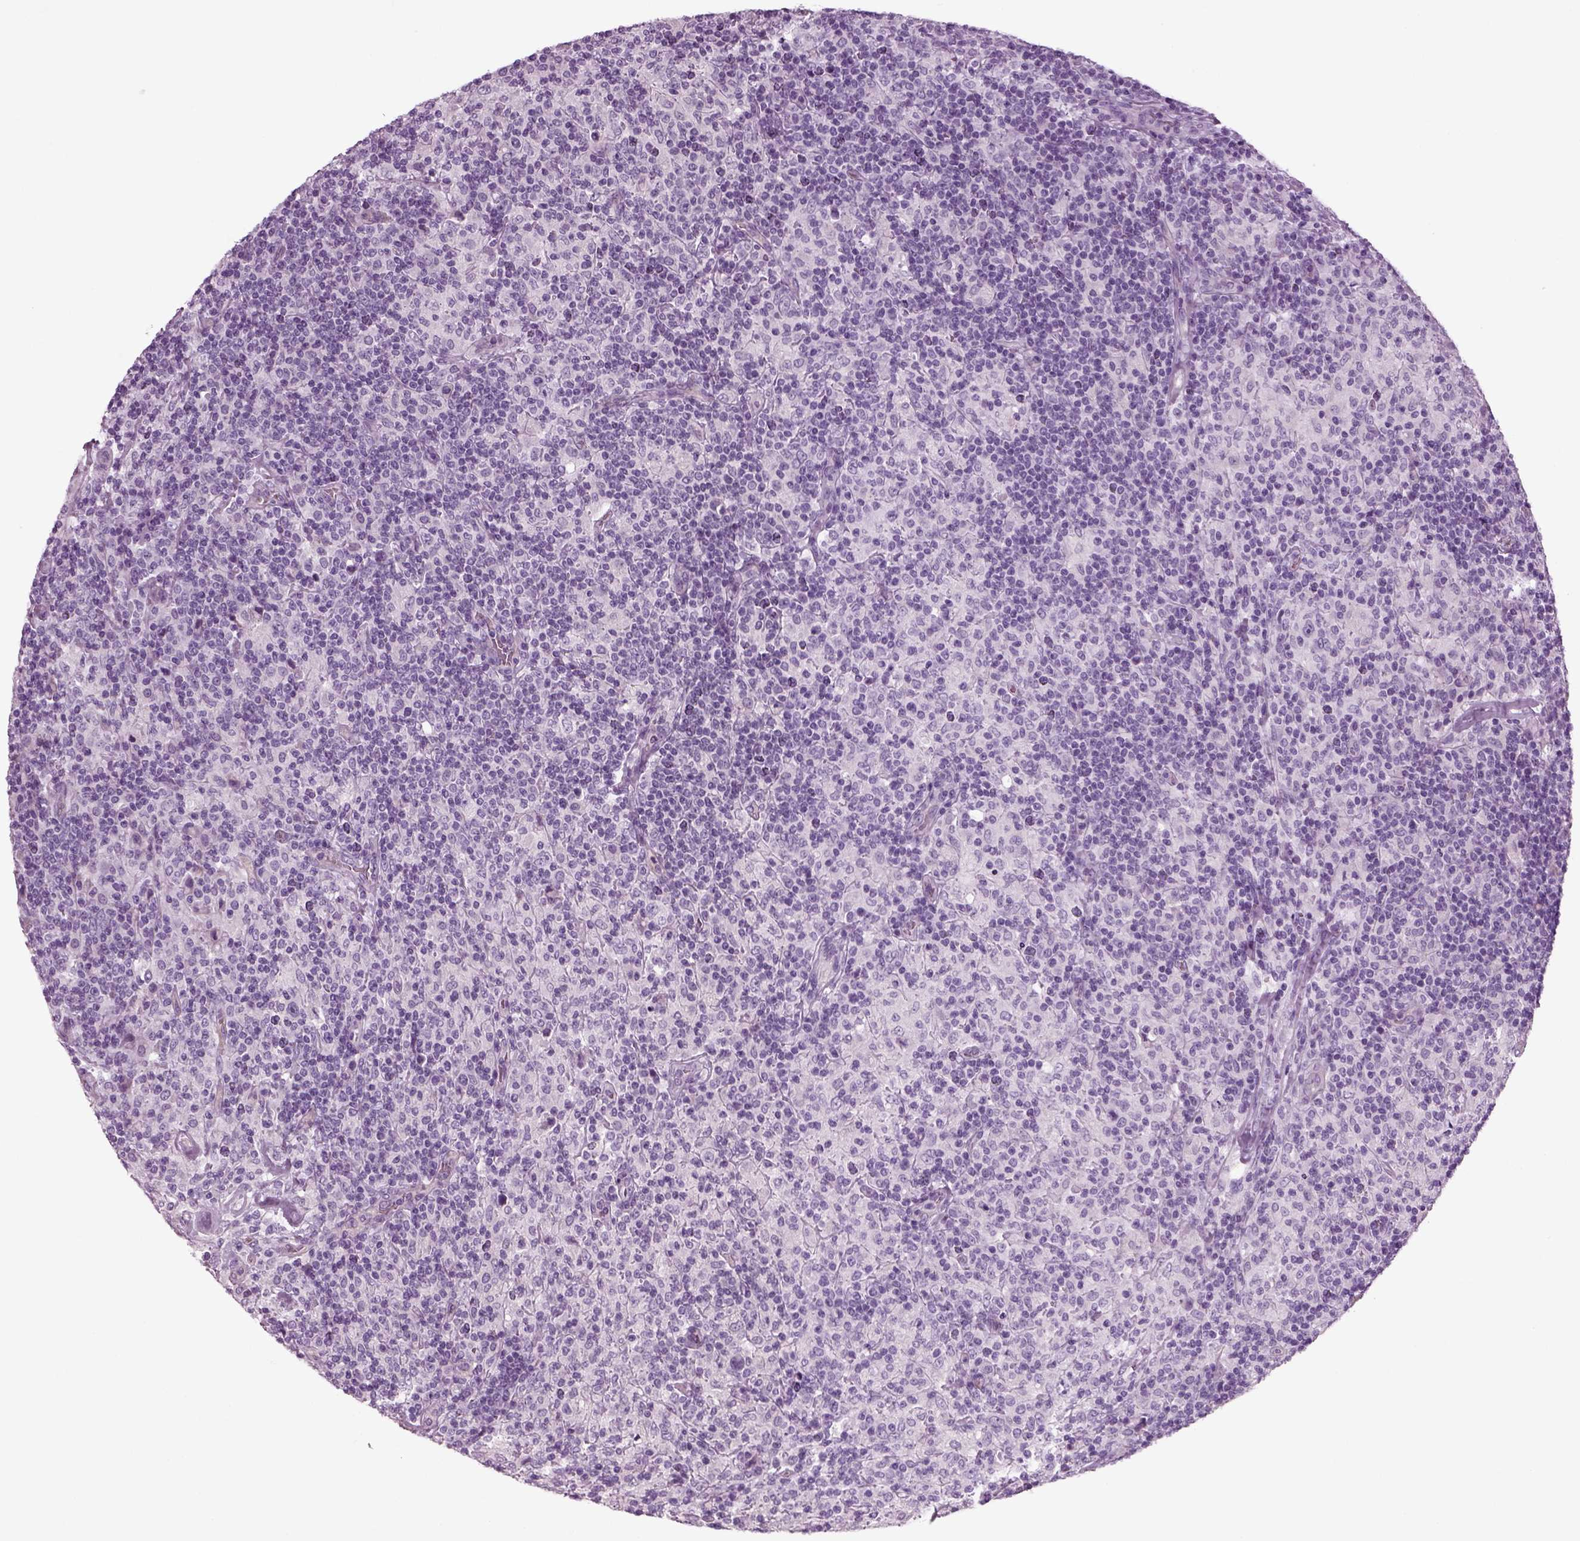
{"staining": {"intensity": "negative", "quantity": "none", "location": "none"}, "tissue": "lymphoma", "cell_type": "Tumor cells", "image_type": "cancer", "snomed": [{"axis": "morphology", "description": "Hodgkin's disease, NOS"}, {"axis": "topography", "description": "Lymph node"}], "caption": "Hodgkin's disease stained for a protein using immunohistochemistry exhibits no positivity tumor cells.", "gene": "CRABP1", "patient": {"sex": "male", "age": 70}}